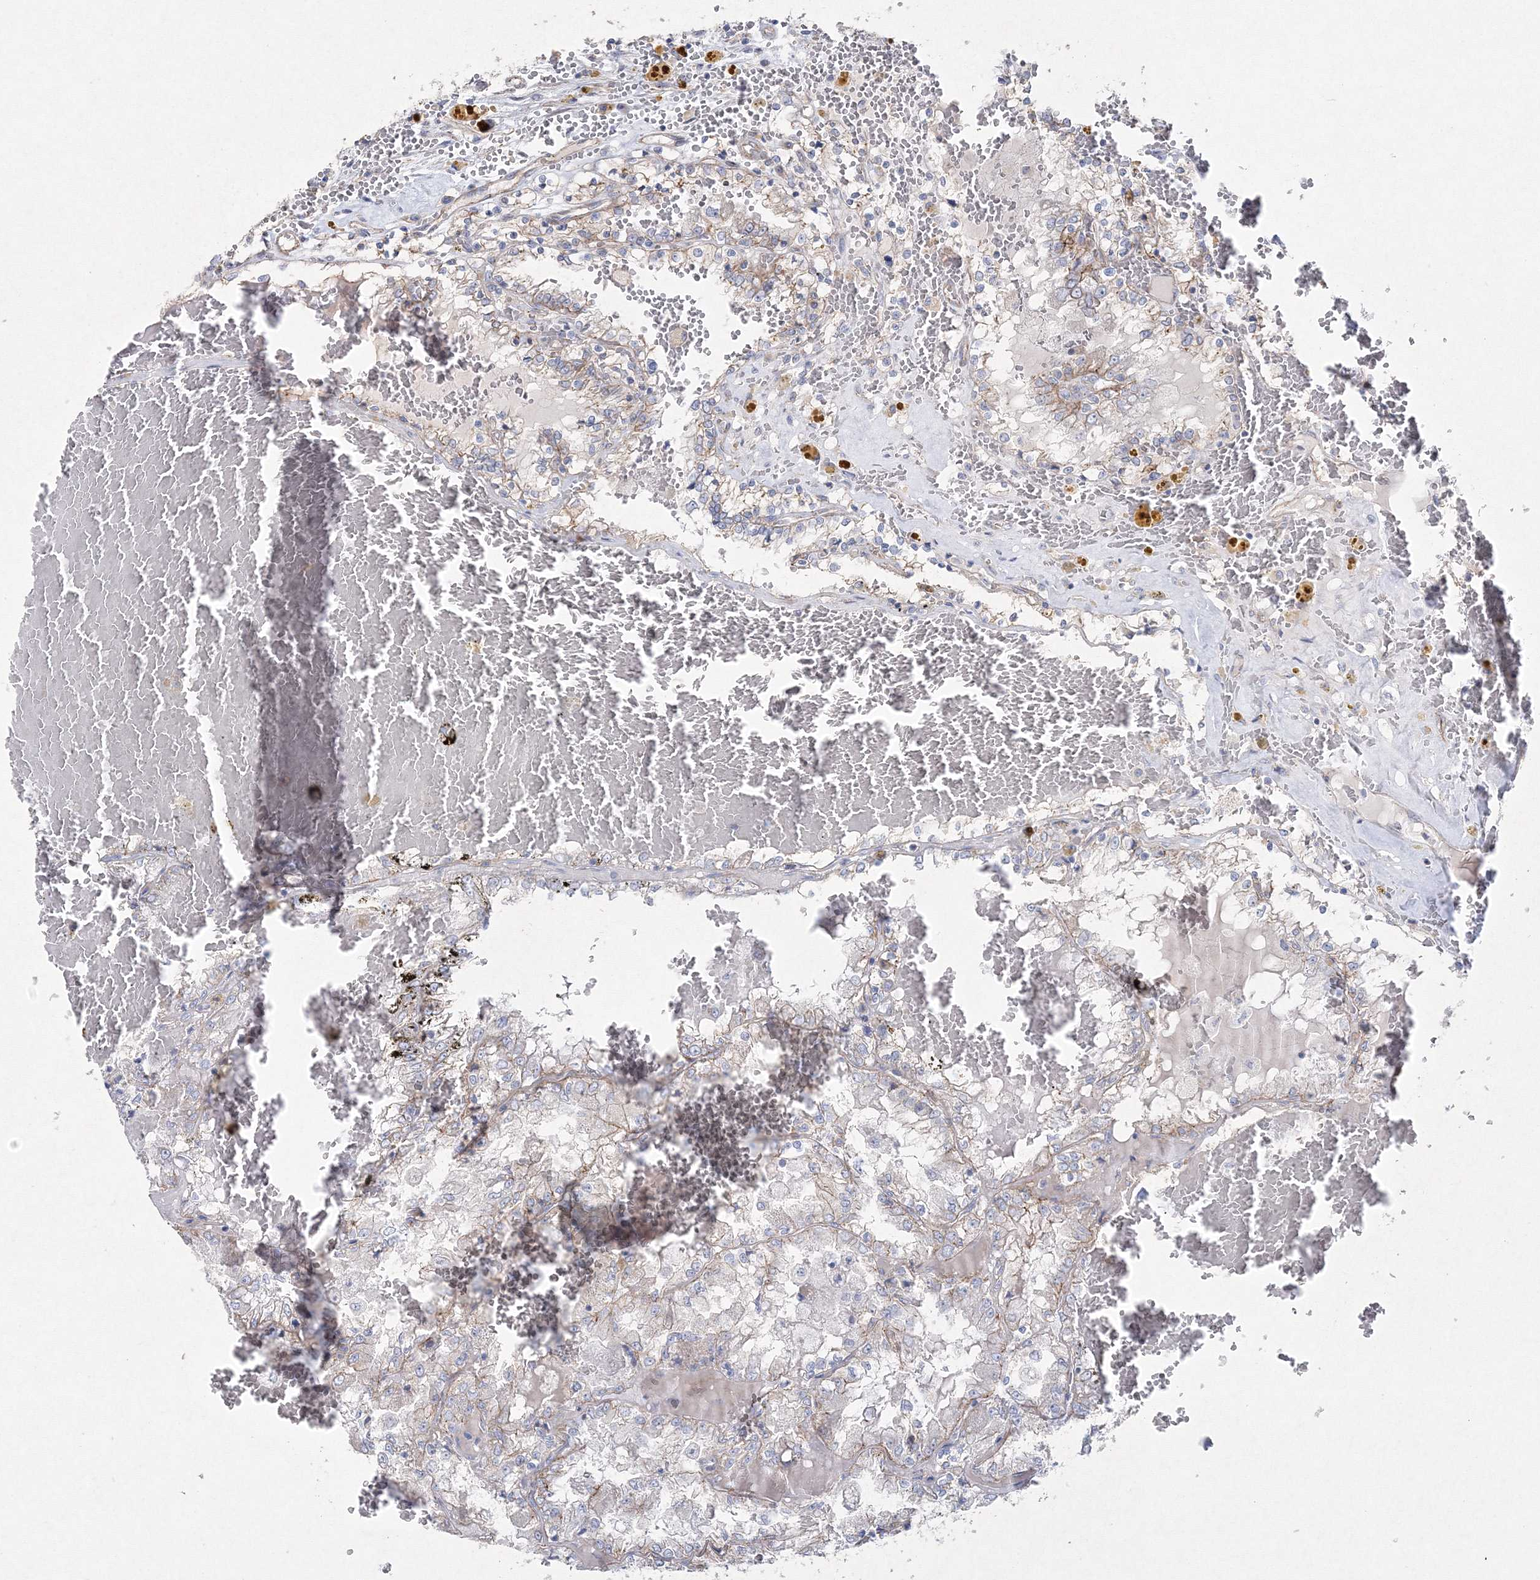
{"staining": {"intensity": "weak", "quantity": "<25%", "location": "cytoplasmic/membranous"}, "tissue": "renal cancer", "cell_type": "Tumor cells", "image_type": "cancer", "snomed": [{"axis": "morphology", "description": "Adenocarcinoma, NOS"}, {"axis": "topography", "description": "Kidney"}], "caption": "Immunohistochemistry (IHC) photomicrograph of neoplastic tissue: renal cancer (adenocarcinoma) stained with DAB (3,3'-diaminobenzidine) demonstrates no significant protein staining in tumor cells.", "gene": "NAA40", "patient": {"sex": "female", "age": 56}}